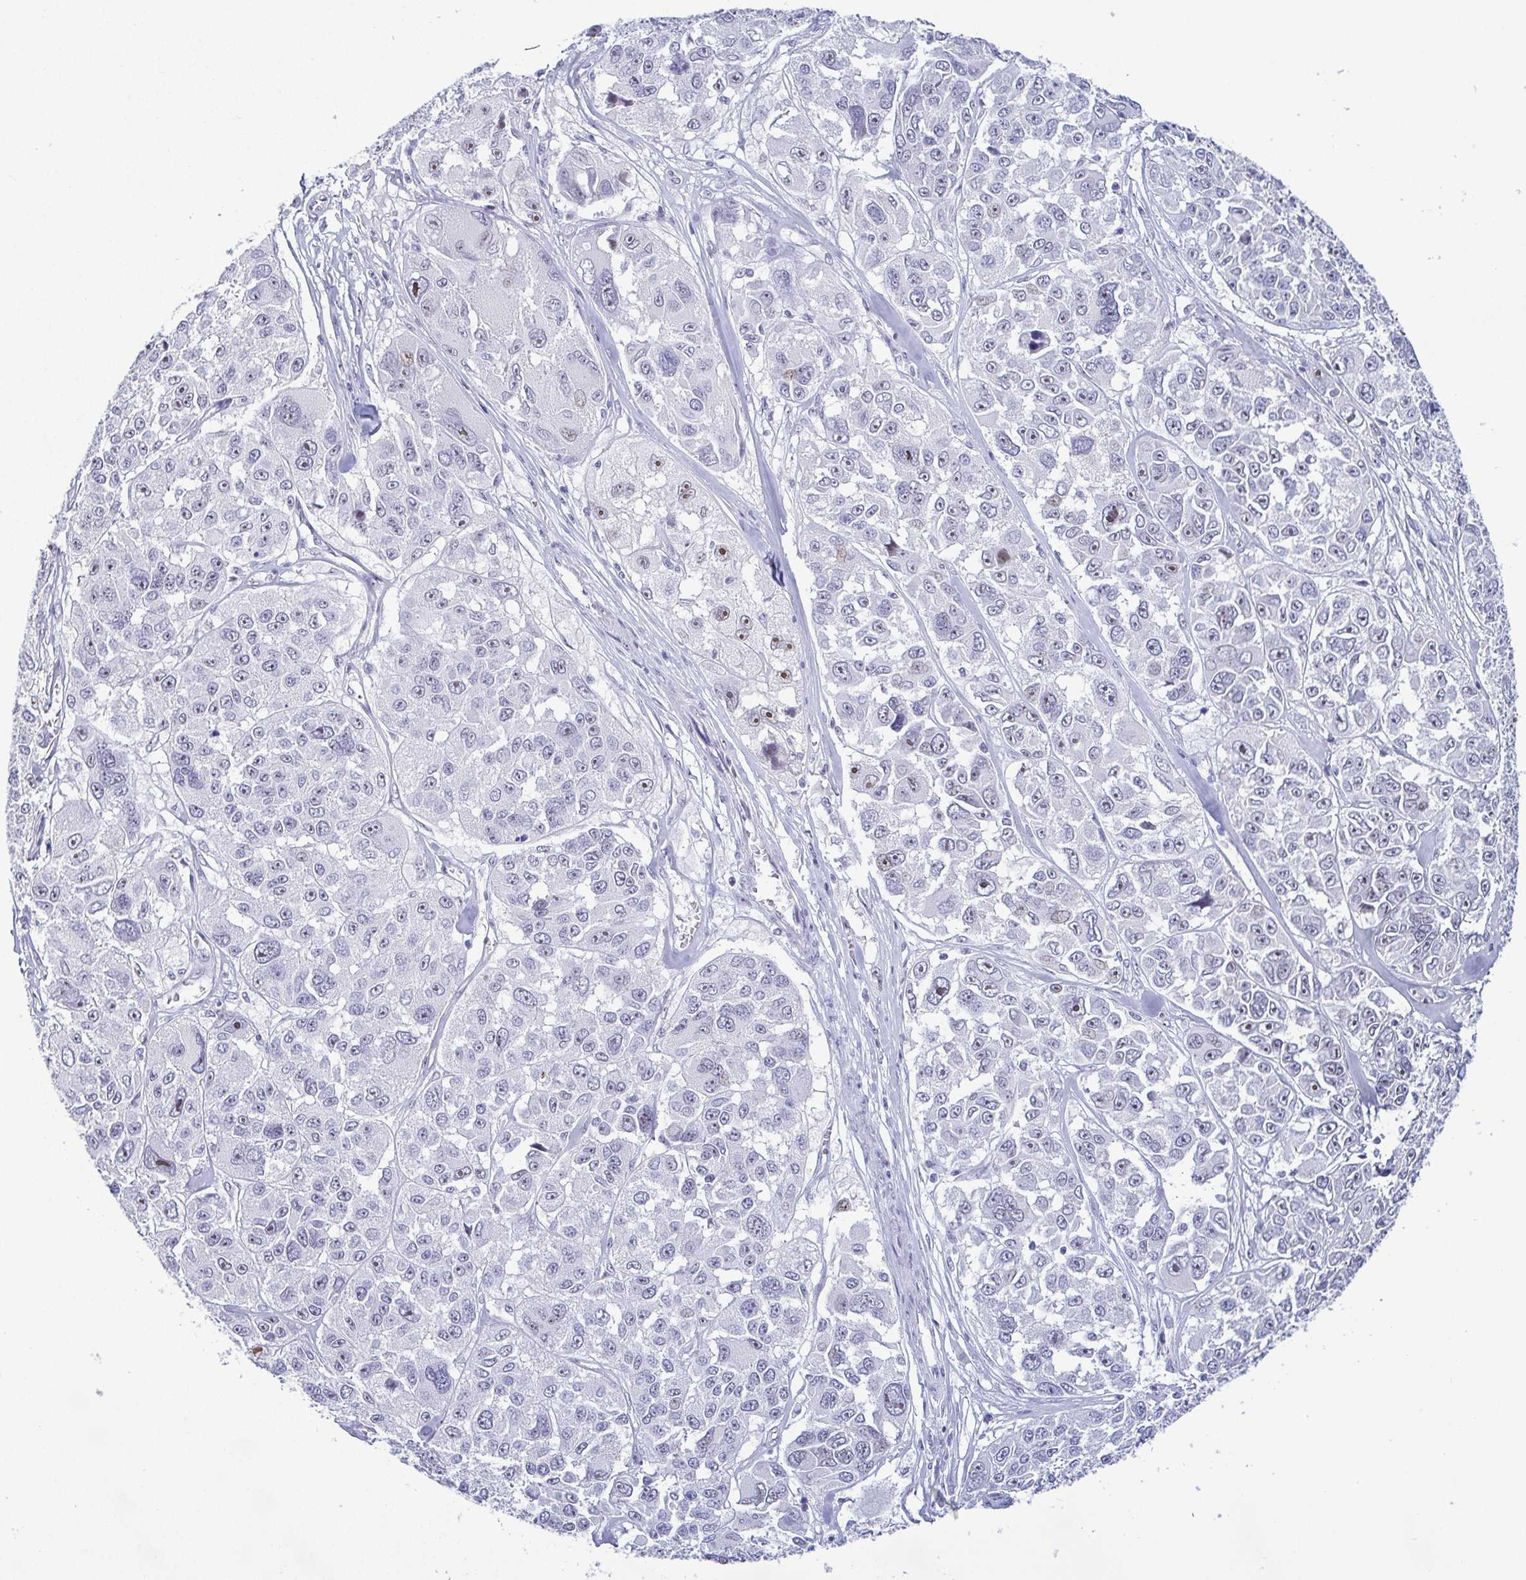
{"staining": {"intensity": "moderate", "quantity": "<25%", "location": "nuclear"}, "tissue": "melanoma", "cell_type": "Tumor cells", "image_type": "cancer", "snomed": [{"axis": "morphology", "description": "Malignant melanoma, NOS"}, {"axis": "topography", "description": "Skin"}], "caption": "Protein expression analysis of malignant melanoma shows moderate nuclear positivity in approximately <25% of tumor cells.", "gene": "BZW1", "patient": {"sex": "female", "age": 66}}